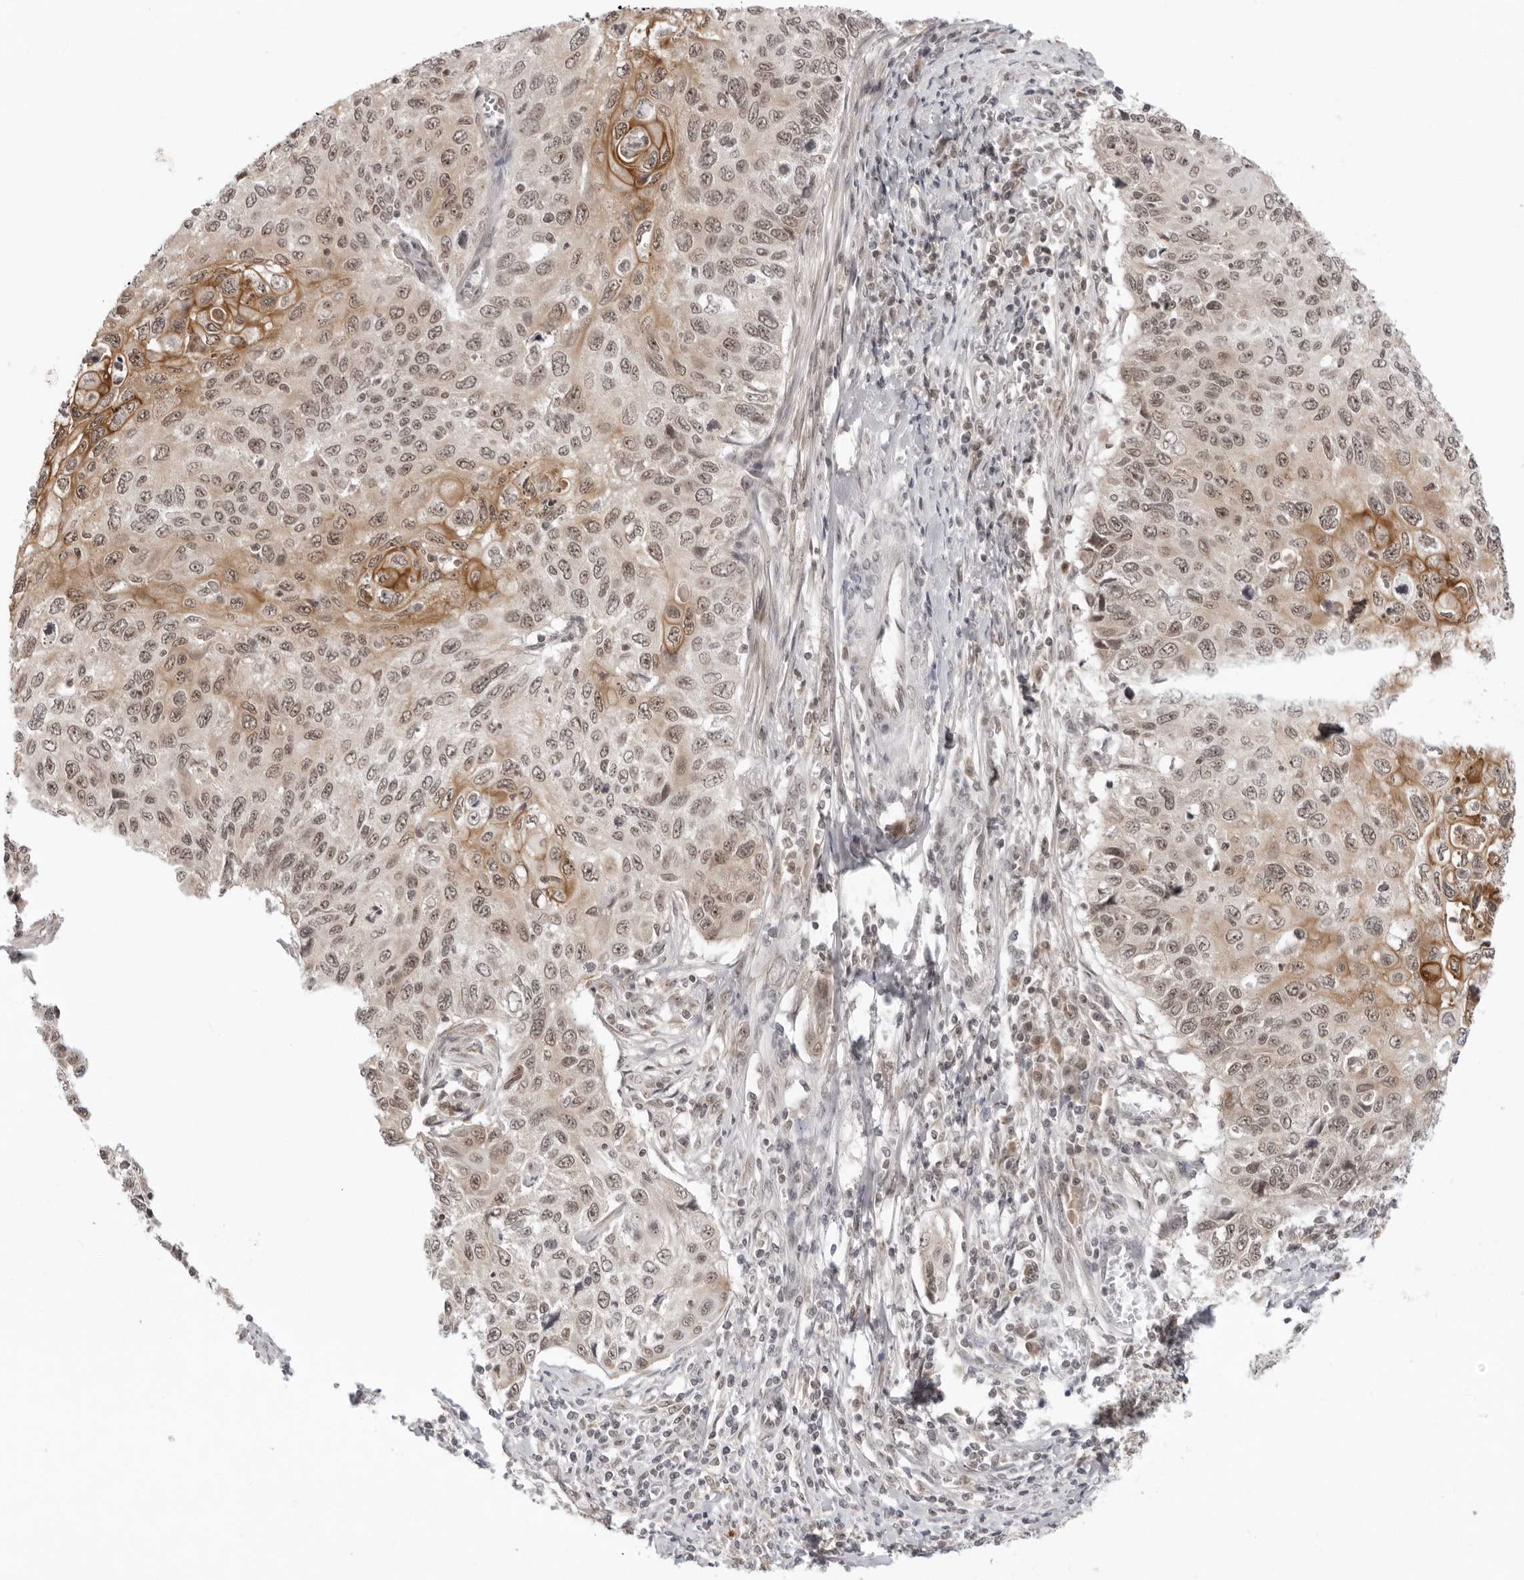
{"staining": {"intensity": "moderate", "quantity": ">75%", "location": "cytoplasmic/membranous,nuclear"}, "tissue": "cervical cancer", "cell_type": "Tumor cells", "image_type": "cancer", "snomed": [{"axis": "morphology", "description": "Squamous cell carcinoma, NOS"}, {"axis": "topography", "description": "Cervix"}], "caption": "Cervical cancer (squamous cell carcinoma) was stained to show a protein in brown. There is medium levels of moderate cytoplasmic/membranous and nuclear staining in approximately >75% of tumor cells.", "gene": "EXOSC10", "patient": {"sex": "female", "age": 70}}